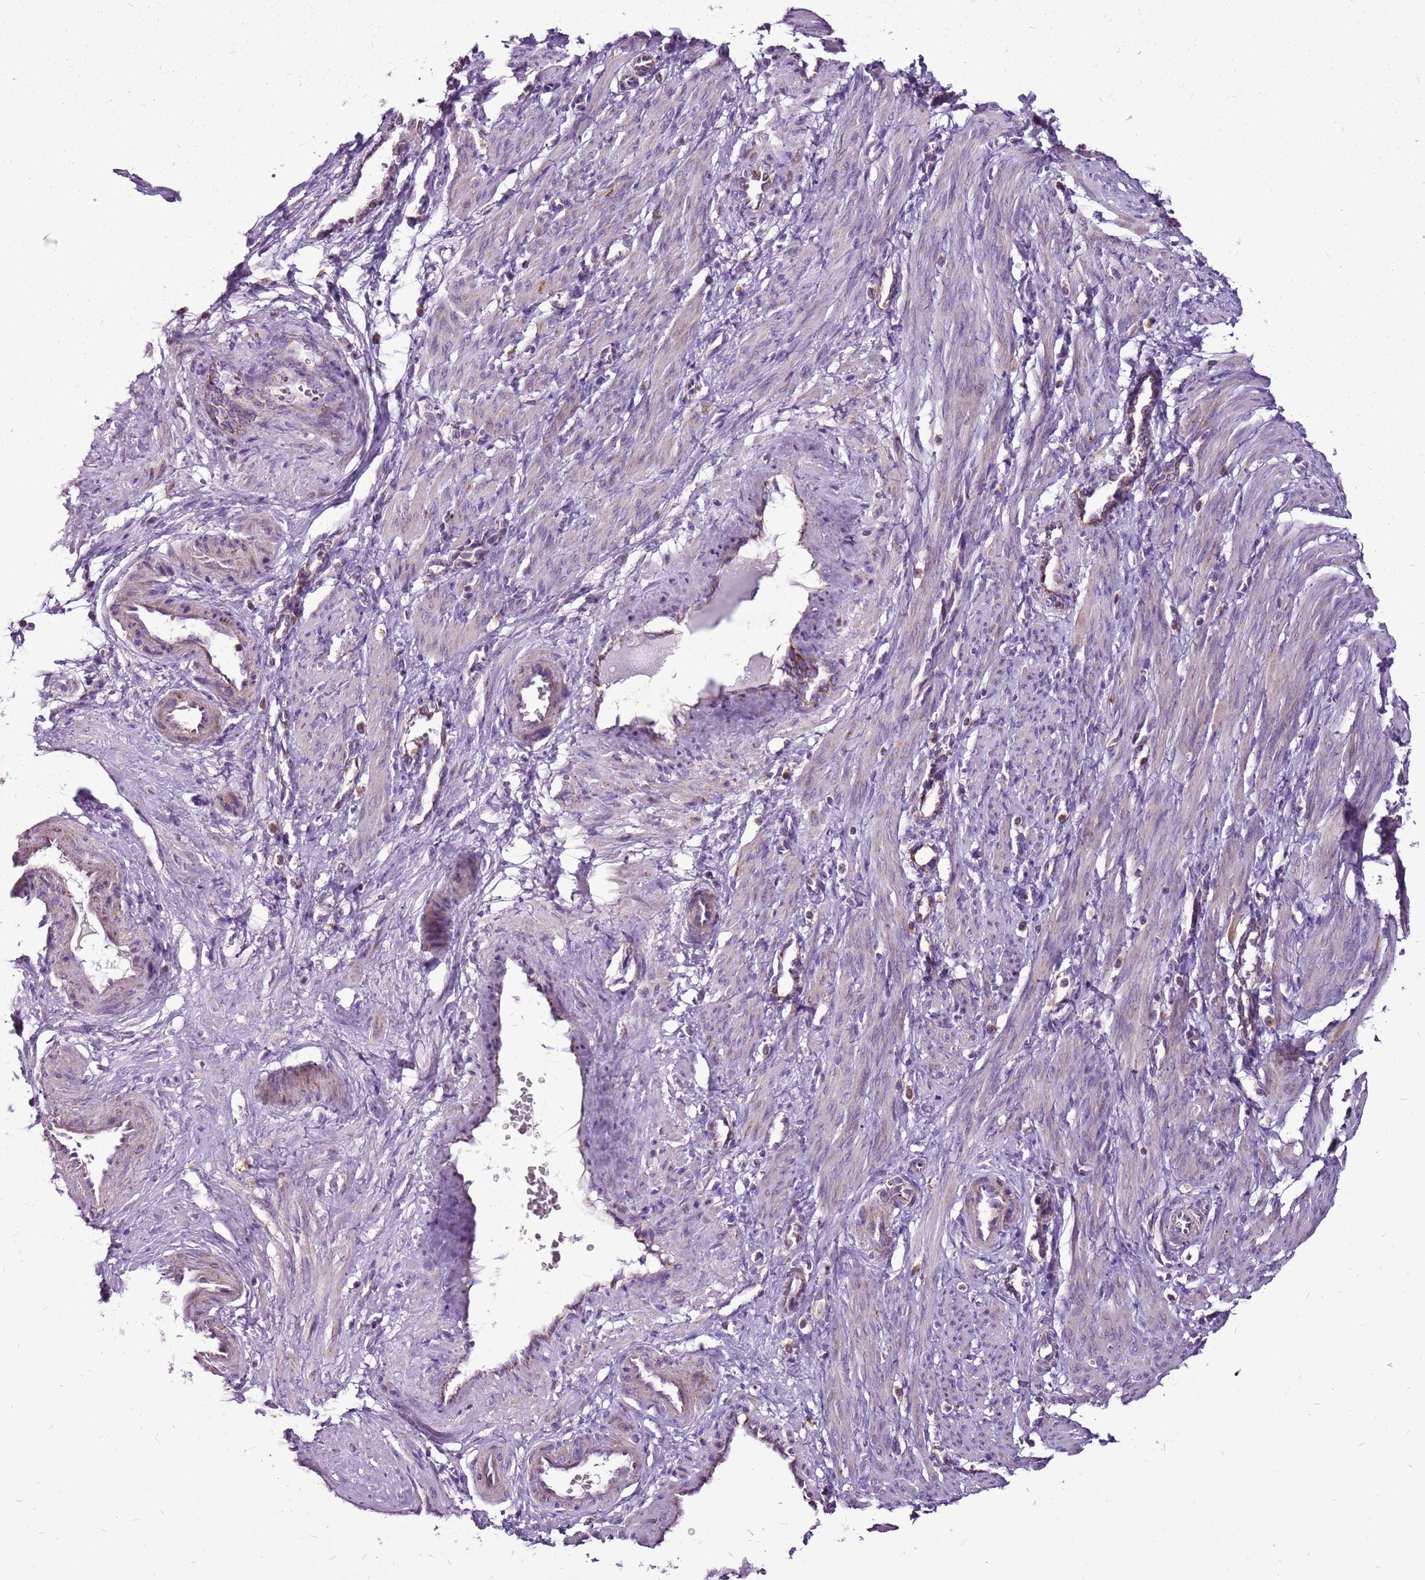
{"staining": {"intensity": "negative", "quantity": "none", "location": "none"}, "tissue": "smooth muscle", "cell_type": "Smooth muscle cells", "image_type": "normal", "snomed": [{"axis": "morphology", "description": "Normal tissue, NOS"}, {"axis": "topography", "description": "Endometrium"}], "caption": "This is a histopathology image of IHC staining of benign smooth muscle, which shows no expression in smooth muscle cells.", "gene": "GCDH", "patient": {"sex": "female", "age": 33}}